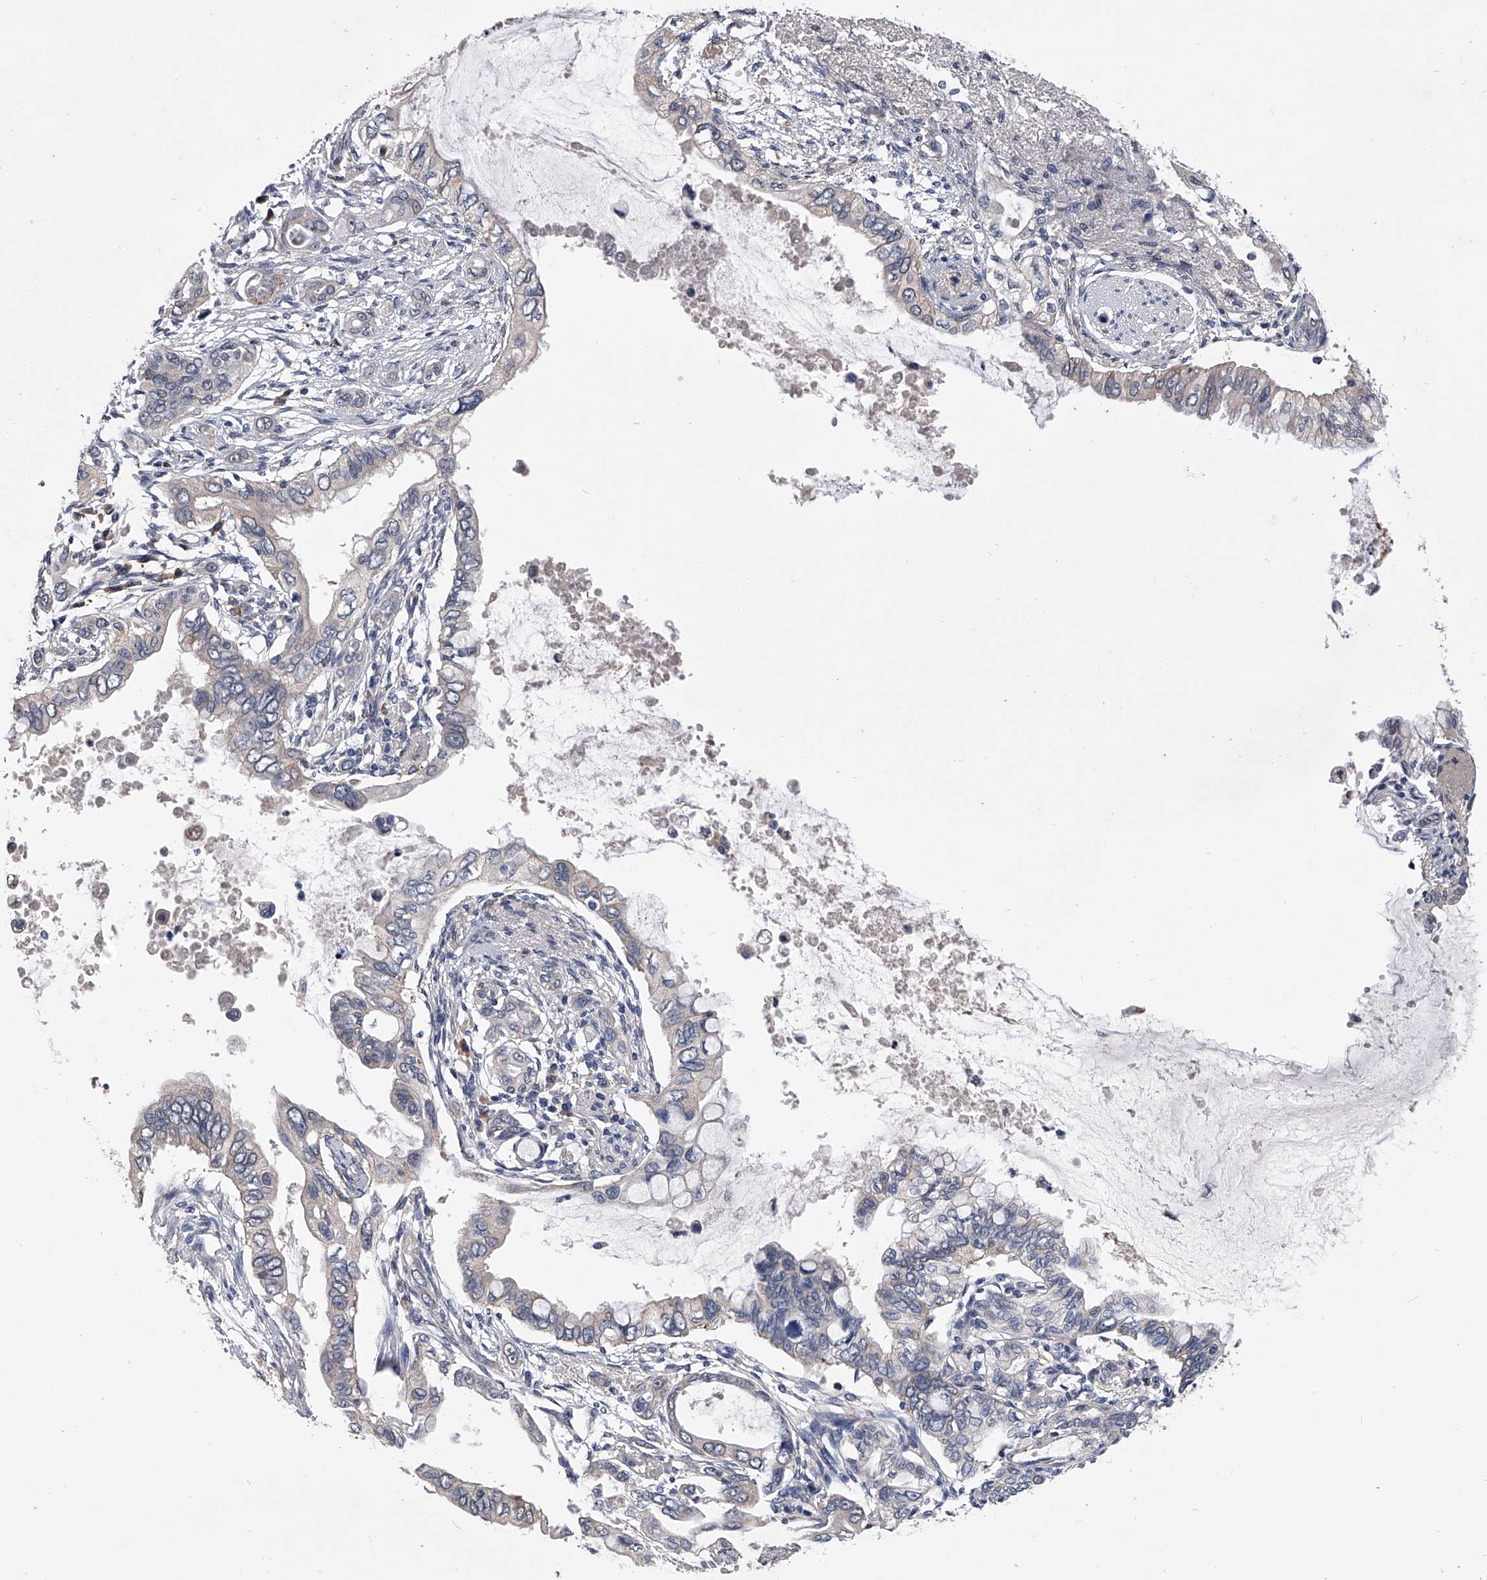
{"staining": {"intensity": "negative", "quantity": "none", "location": "none"}, "tissue": "pancreatic cancer", "cell_type": "Tumor cells", "image_type": "cancer", "snomed": [{"axis": "morphology", "description": "Adenocarcinoma, NOS"}, {"axis": "topography", "description": "Pancreas"}], "caption": "Human adenocarcinoma (pancreatic) stained for a protein using immunohistochemistry reveals no staining in tumor cells.", "gene": "OAT", "patient": {"sex": "female", "age": 60}}